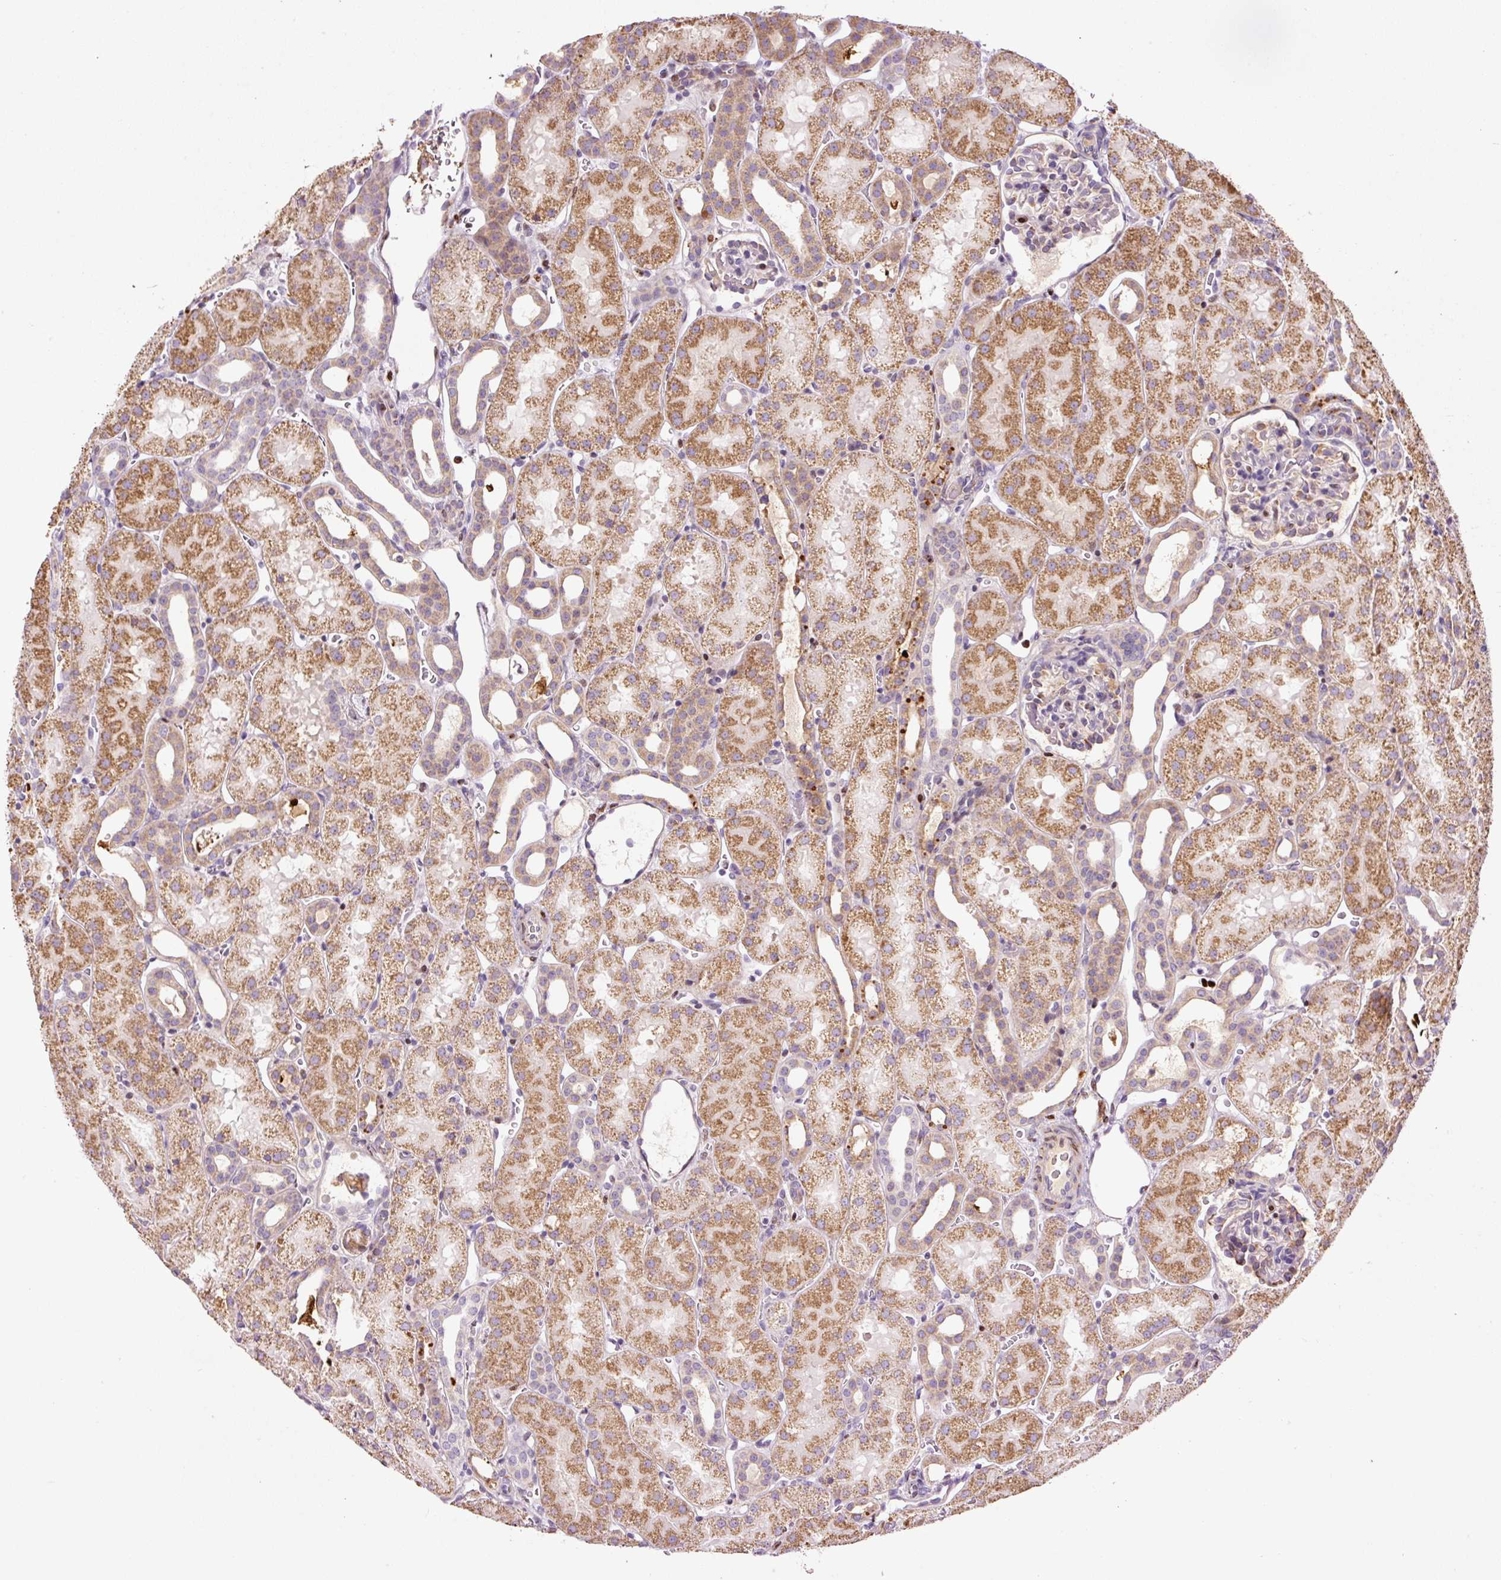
{"staining": {"intensity": "moderate", "quantity": "<25%", "location": "cytoplasmic/membranous"}, "tissue": "kidney", "cell_type": "Cells in glomeruli", "image_type": "normal", "snomed": [{"axis": "morphology", "description": "Normal tissue, NOS"}, {"axis": "topography", "description": "Kidney"}], "caption": "Unremarkable kidney demonstrates moderate cytoplasmic/membranous positivity in approximately <25% of cells in glomeruli, visualized by immunohistochemistry. The protein of interest is stained brown, and the nuclei are stained in blue (DAB IHC with brightfield microscopy, high magnification).", "gene": "TMEM8B", "patient": {"sex": "male", "age": 2}}